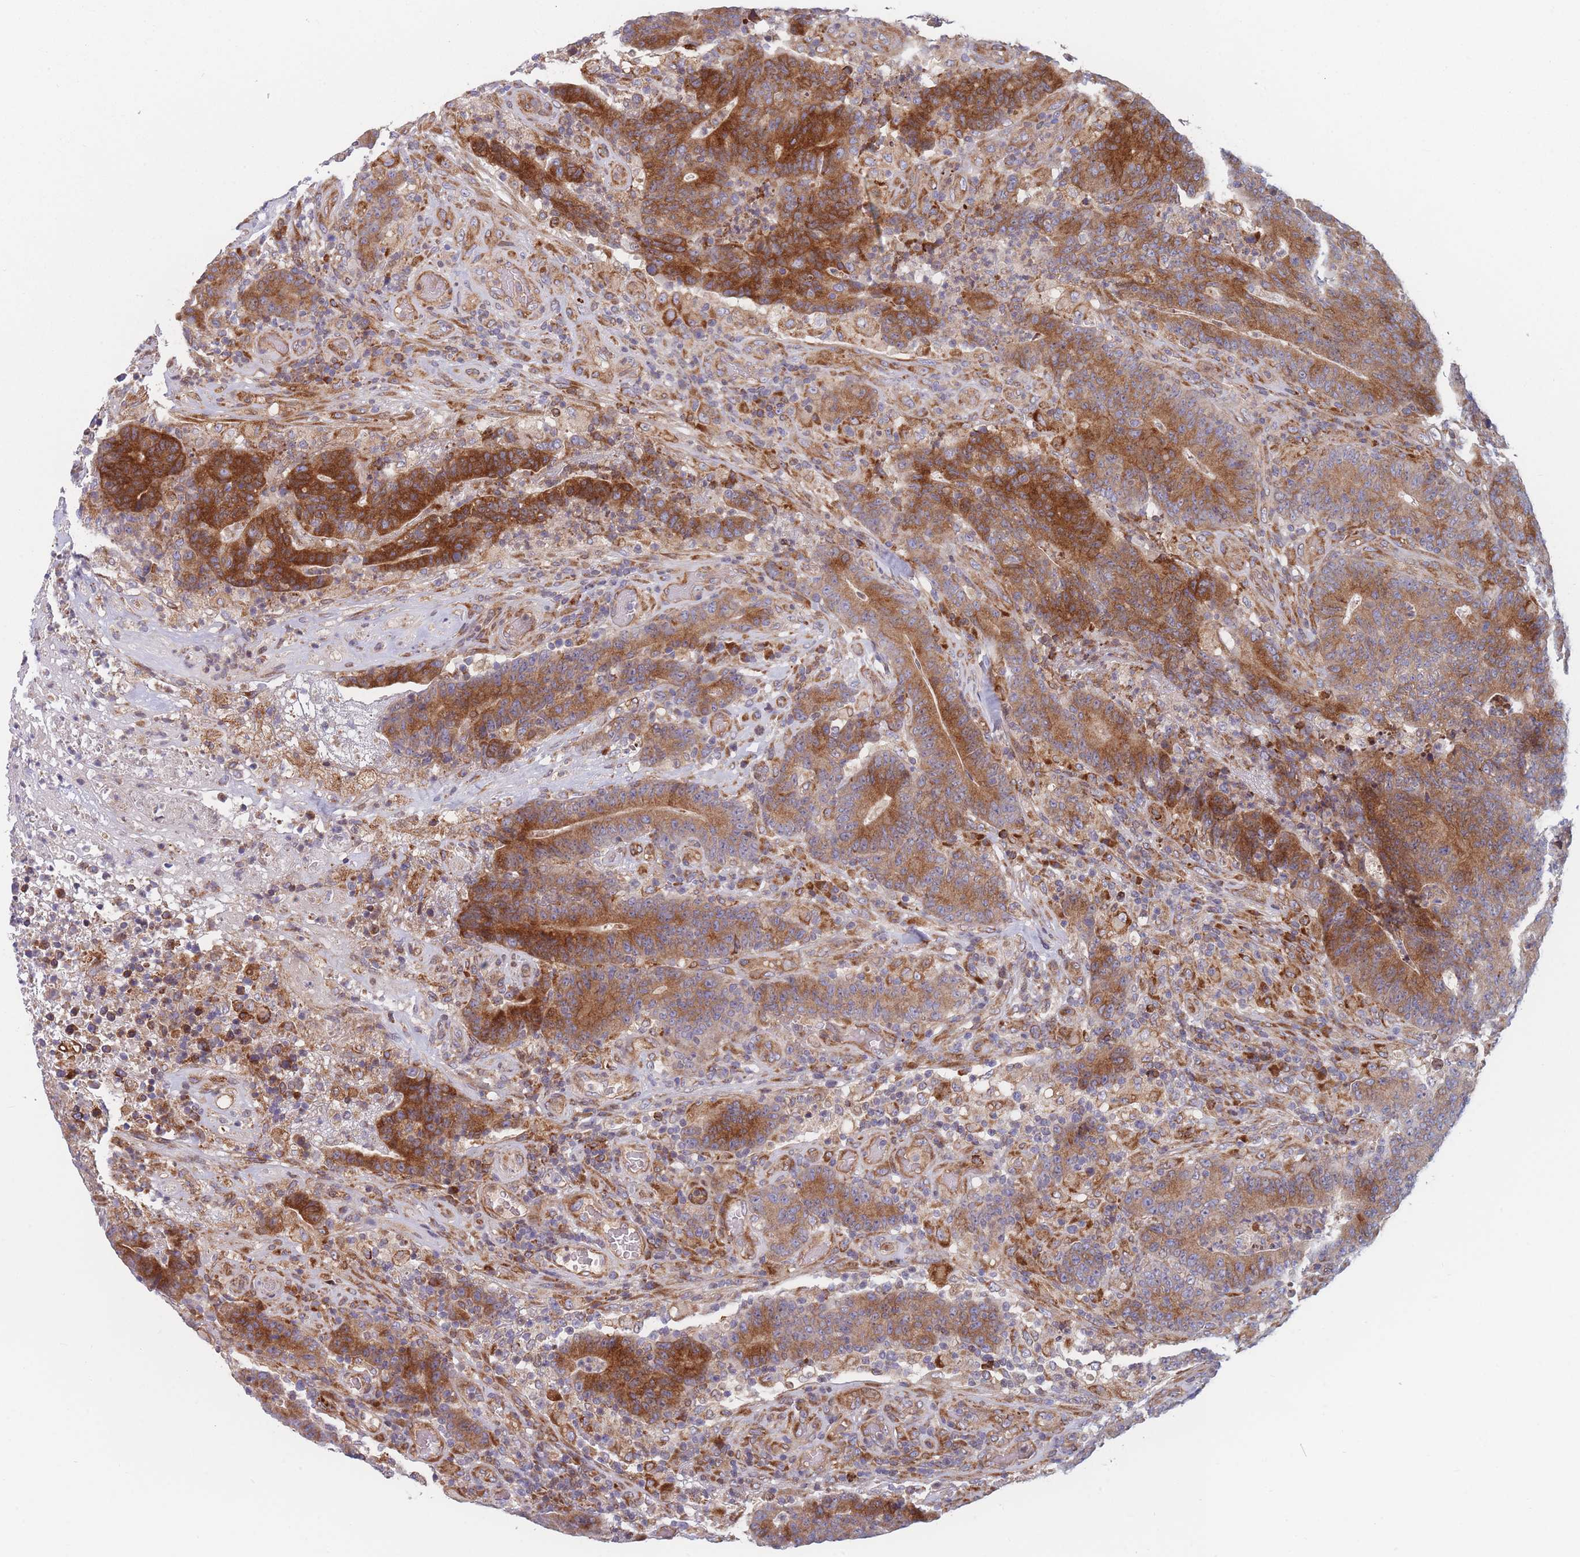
{"staining": {"intensity": "strong", "quantity": ">75%", "location": "cytoplasmic/membranous"}, "tissue": "colorectal cancer", "cell_type": "Tumor cells", "image_type": "cancer", "snomed": [{"axis": "morphology", "description": "Normal tissue, NOS"}, {"axis": "morphology", "description": "Adenocarcinoma, NOS"}, {"axis": "topography", "description": "Colon"}], "caption": "Approximately >75% of tumor cells in human colorectal cancer display strong cytoplasmic/membranous protein staining as visualized by brown immunohistochemical staining.", "gene": "TMEM131L", "patient": {"sex": "female", "age": 75}}